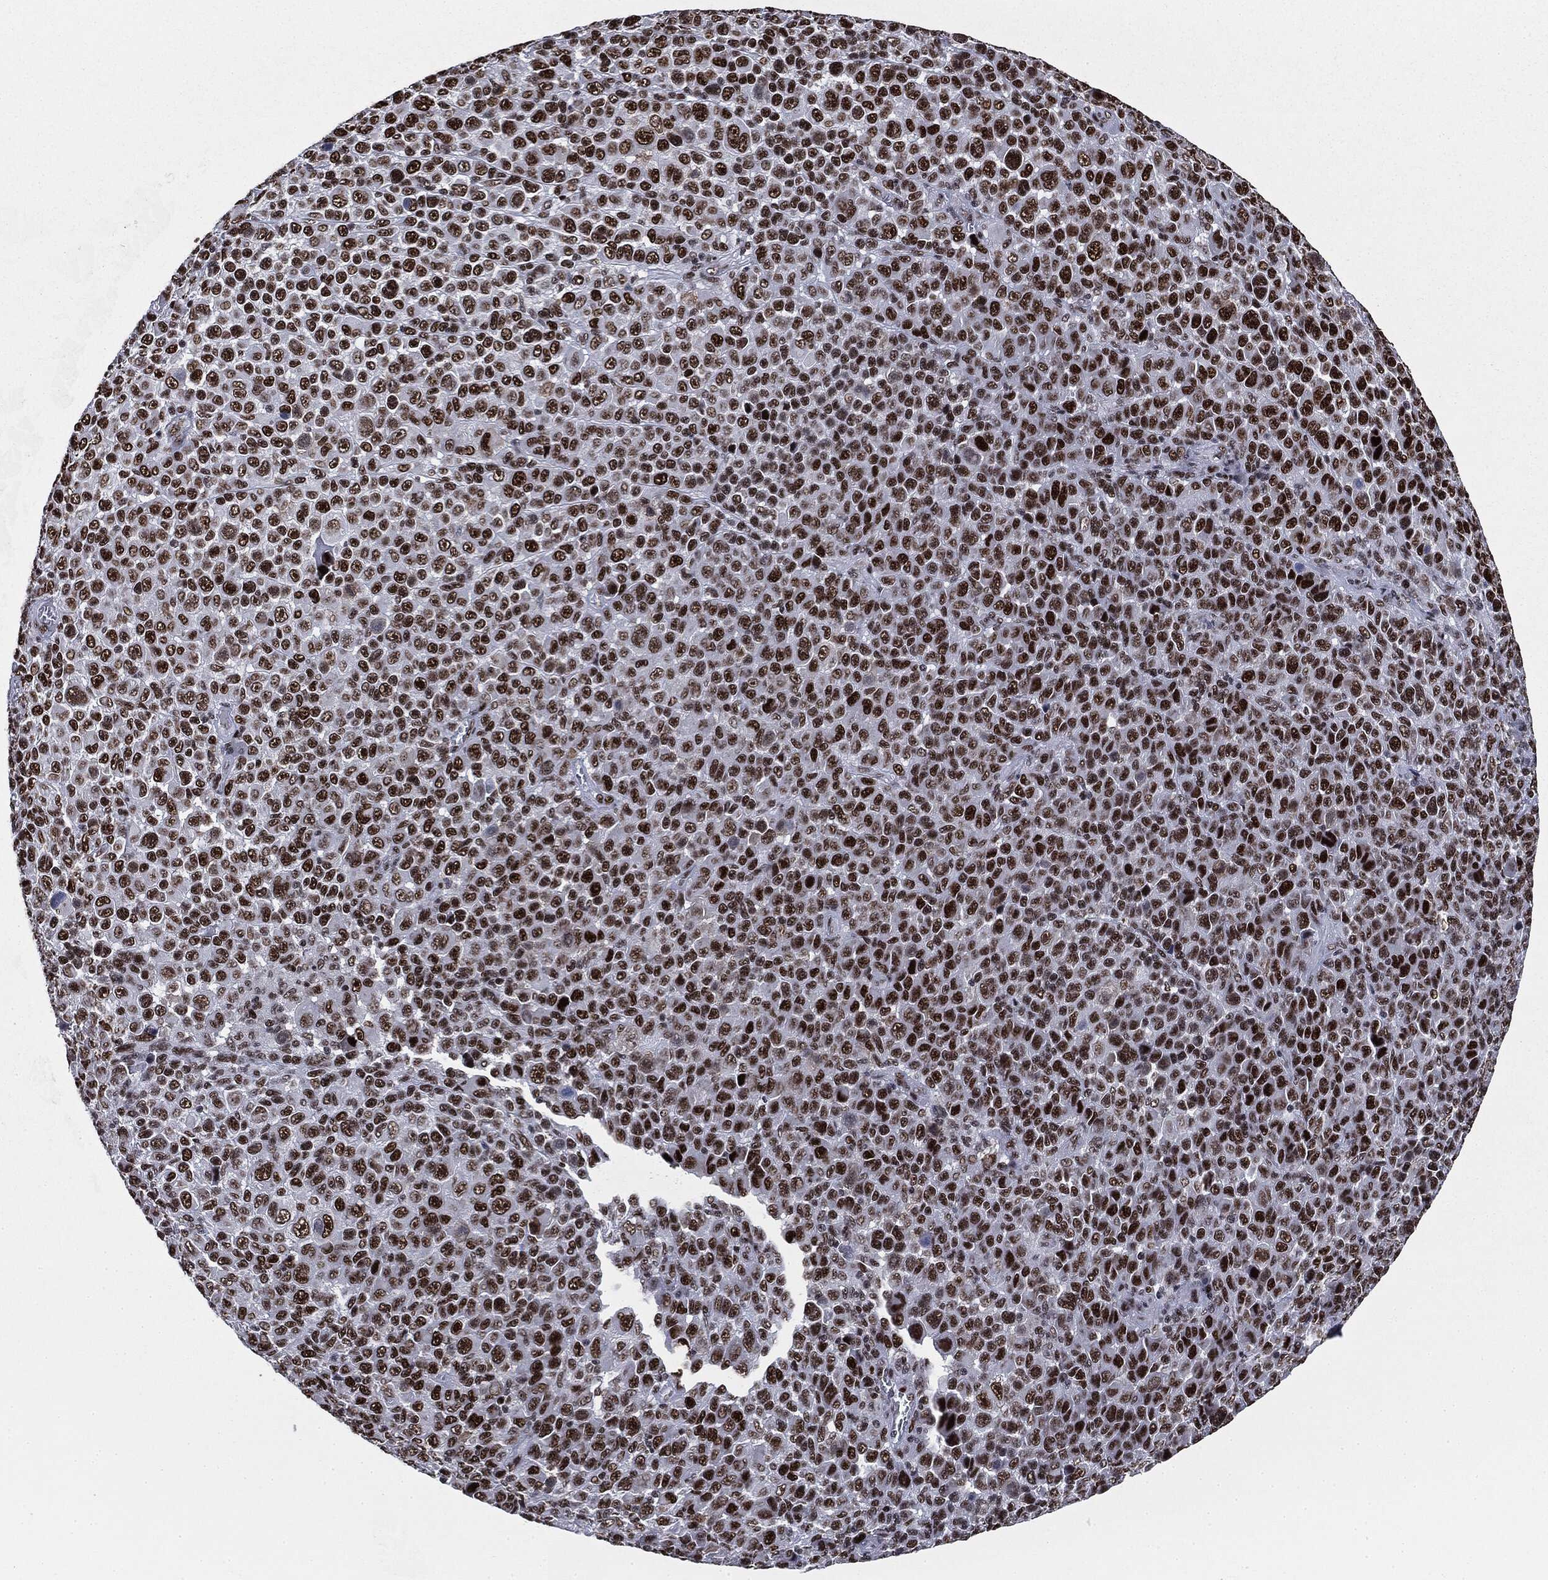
{"staining": {"intensity": "strong", "quantity": ">75%", "location": "nuclear"}, "tissue": "melanoma", "cell_type": "Tumor cells", "image_type": "cancer", "snomed": [{"axis": "morphology", "description": "Malignant melanoma, NOS"}, {"axis": "topography", "description": "Skin"}], "caption": "A histopathology image of melanoma stained for a protein demonstrates strong nuclear brown staining in tumor cells.", "gene": "MSH2", "patient": {"sex": "female", "age": 57}}